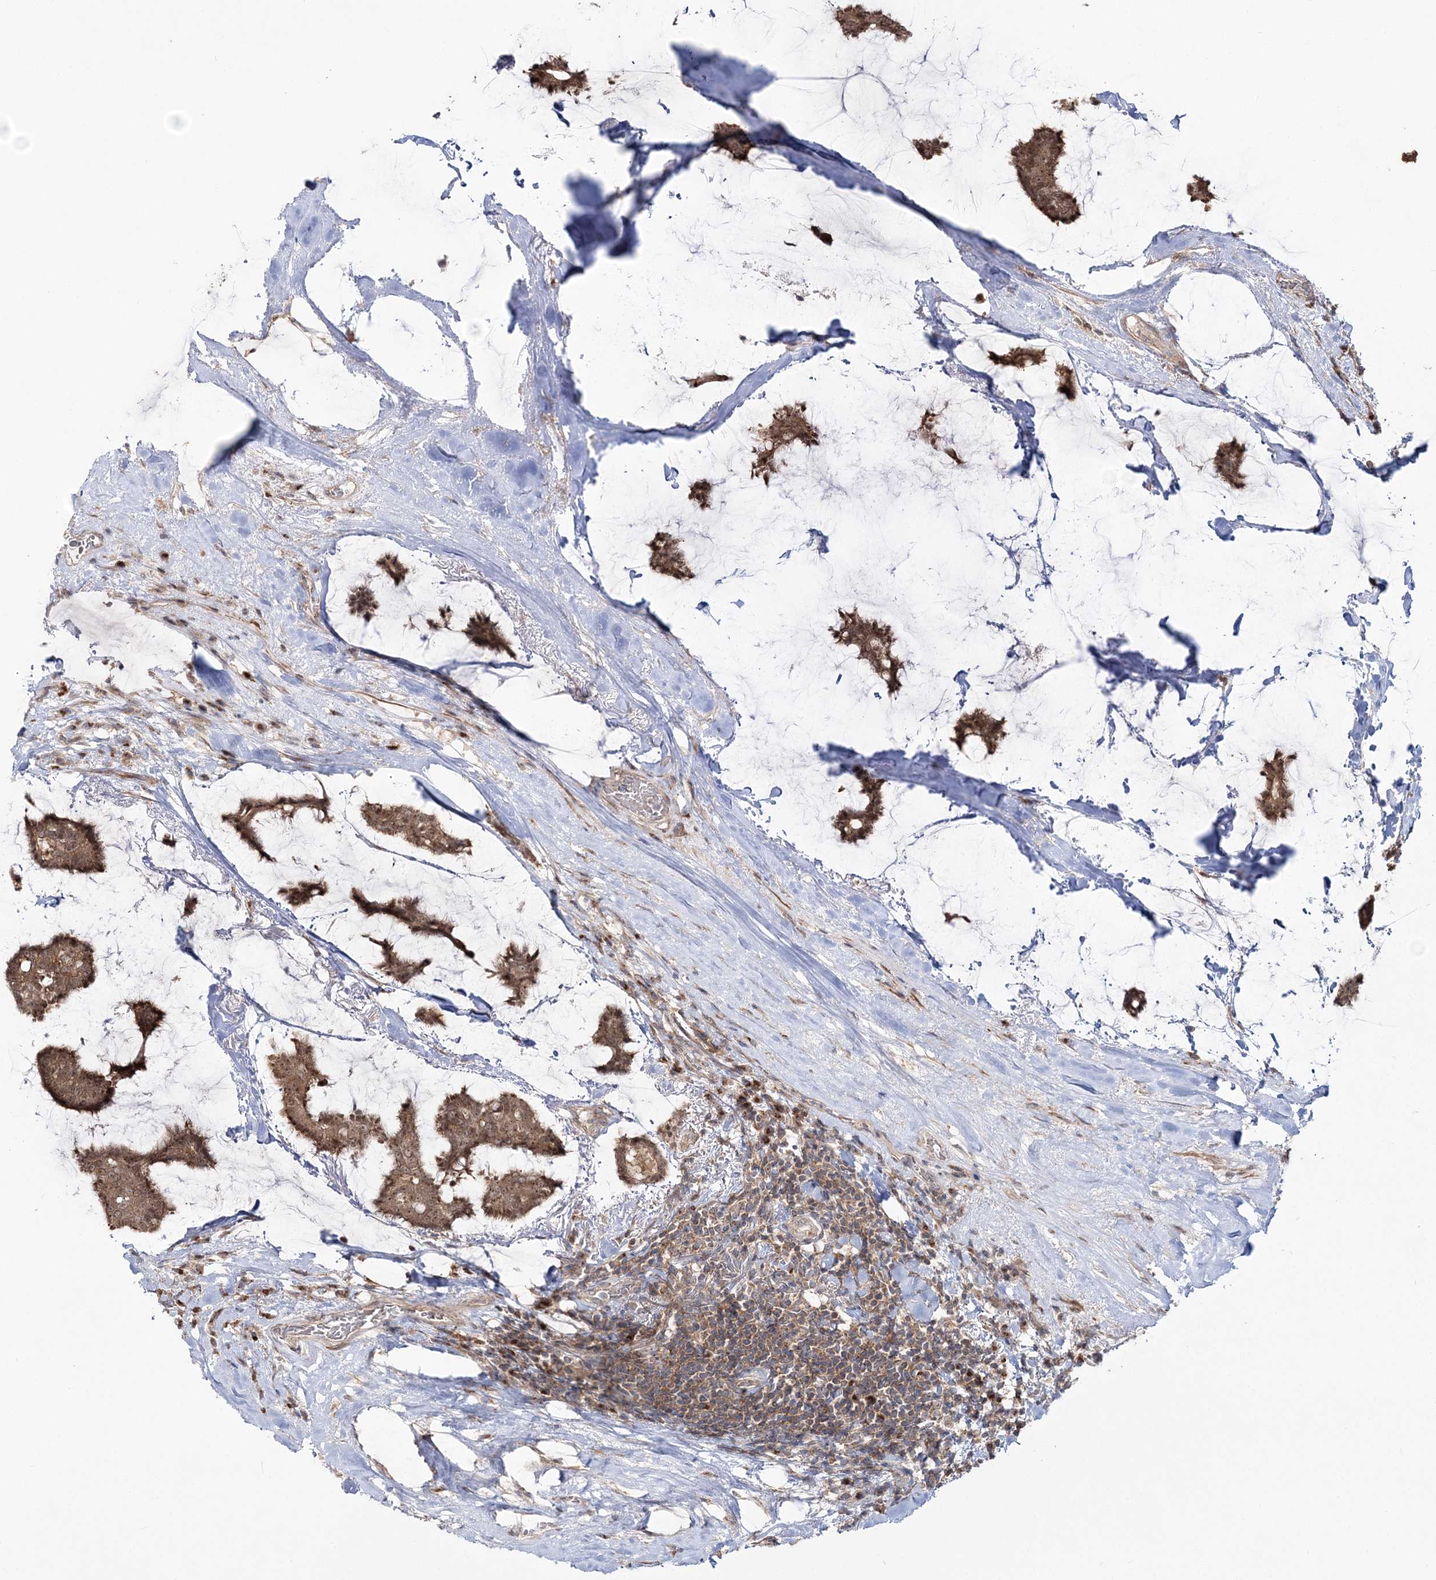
{"staining": {"intensity": "moderate", "quantity": ">75%", "location": "cytoplasmic/membranous,nuclear"}, "tissue": "breast cancer", "cell_type": "Tumor cells", "image_type": "cancer", "snomed": [{"axis": "morphology", "description": "Duct carcinoma"}, {"axis": "topography", "description": "Breast"}], "caption": "This histopathology image exhibits immunohistochemistry staining of human intraductal carcinoma (breast), with medium moderate cytoplasmic/membranous and nuclear expression in about >75% of tumor cells.", "gene": "MOCS2", "patient": {"sex": "female", "age": 93}}